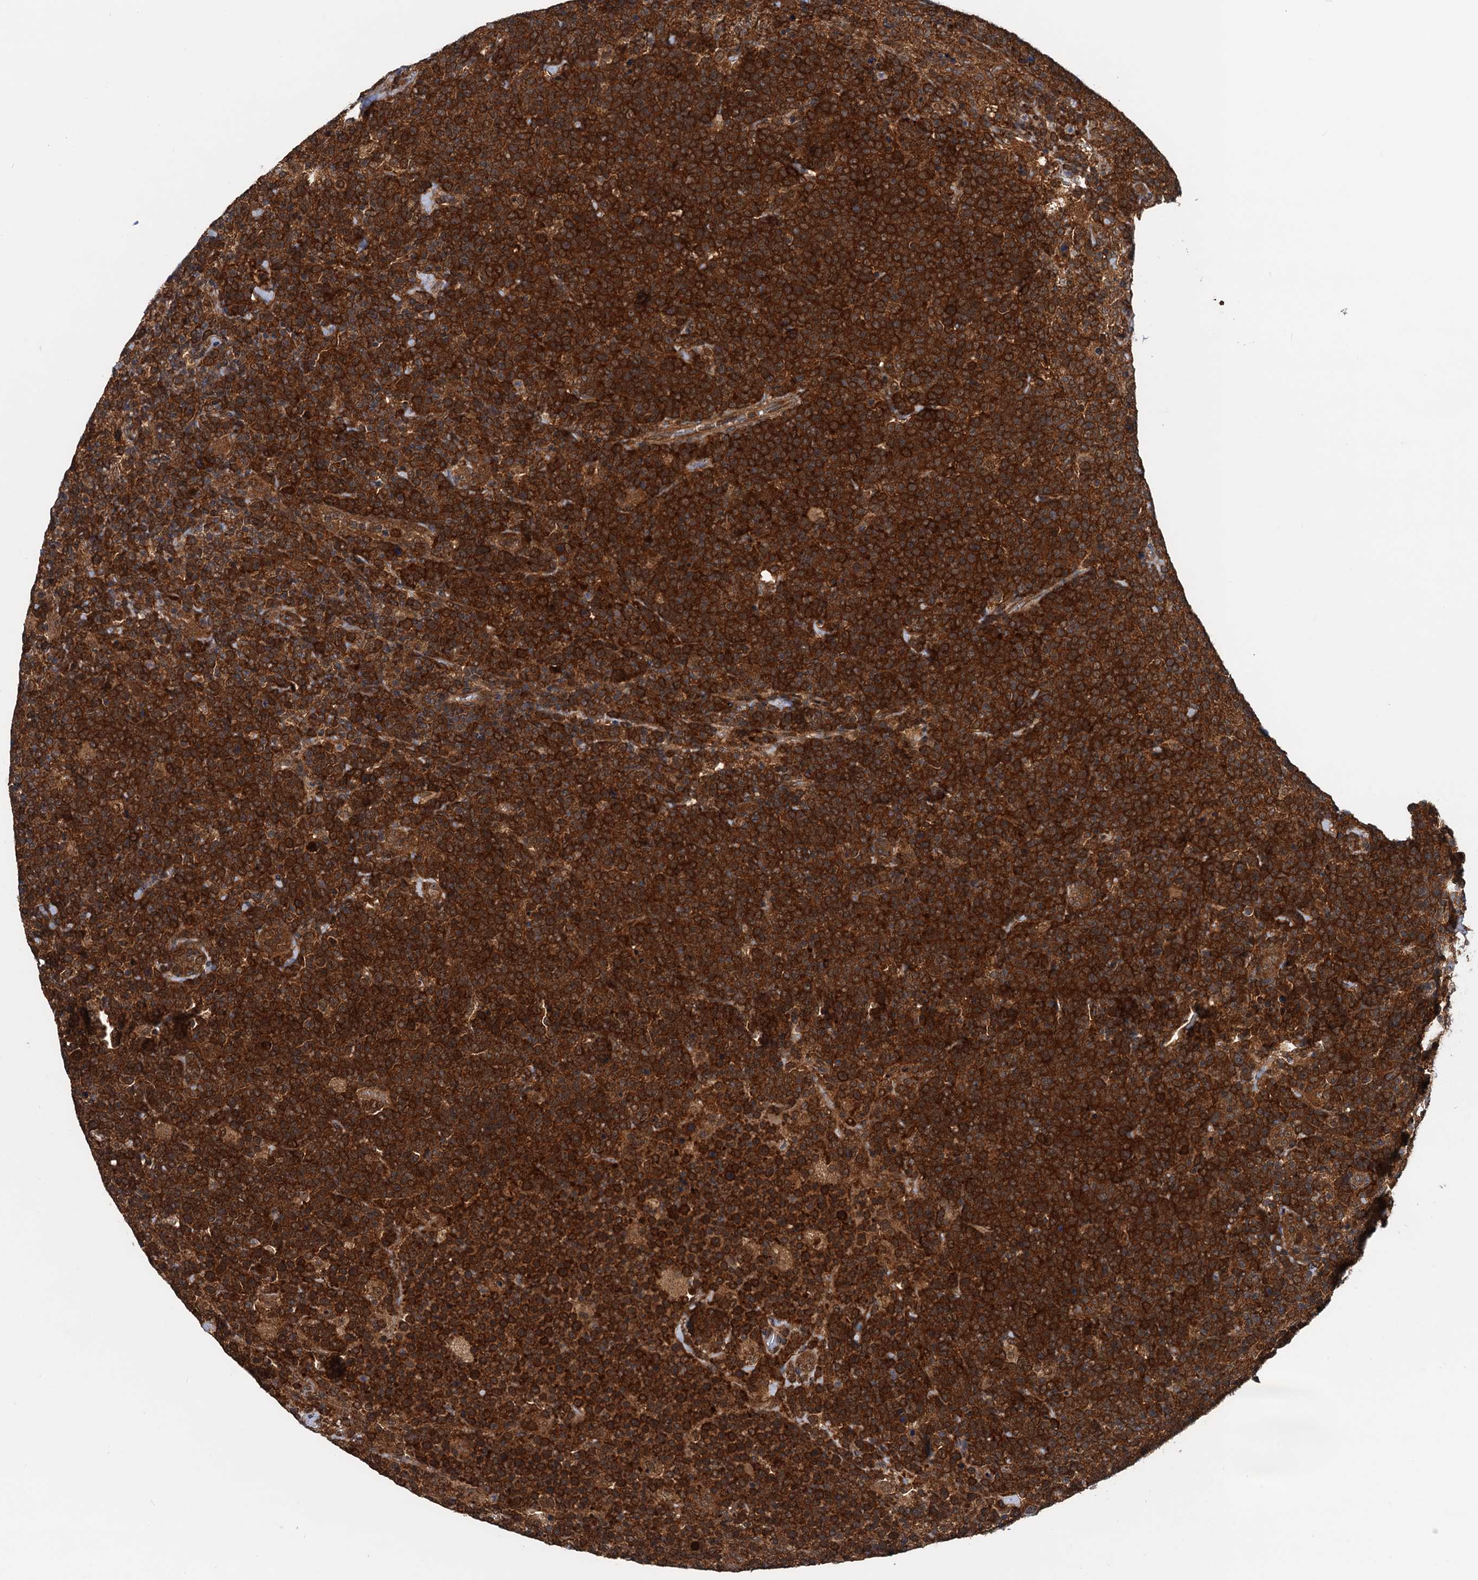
{"staining": {"intensity": "strong", "quantity": ">75%", "location": "cytoplasmic/membranous"}, "tissue": "lymphoma", "cell_type": "Tumor cells", "image_type": "cancer", "snomed": [{"axis": "morphology", "description": "Malignant lymphoma, non-Hodgkin's type, High grade"}, {"axis": "topography", "description": "Lymph node"}], "caption": "Lymphoma stained for a protein (brown) displays strong cytoplasmic/membranous positive staining in approximately >75% of tumor cells.", "gene": "AAGAB", "patient": {"sex": "male", "age": 61}}